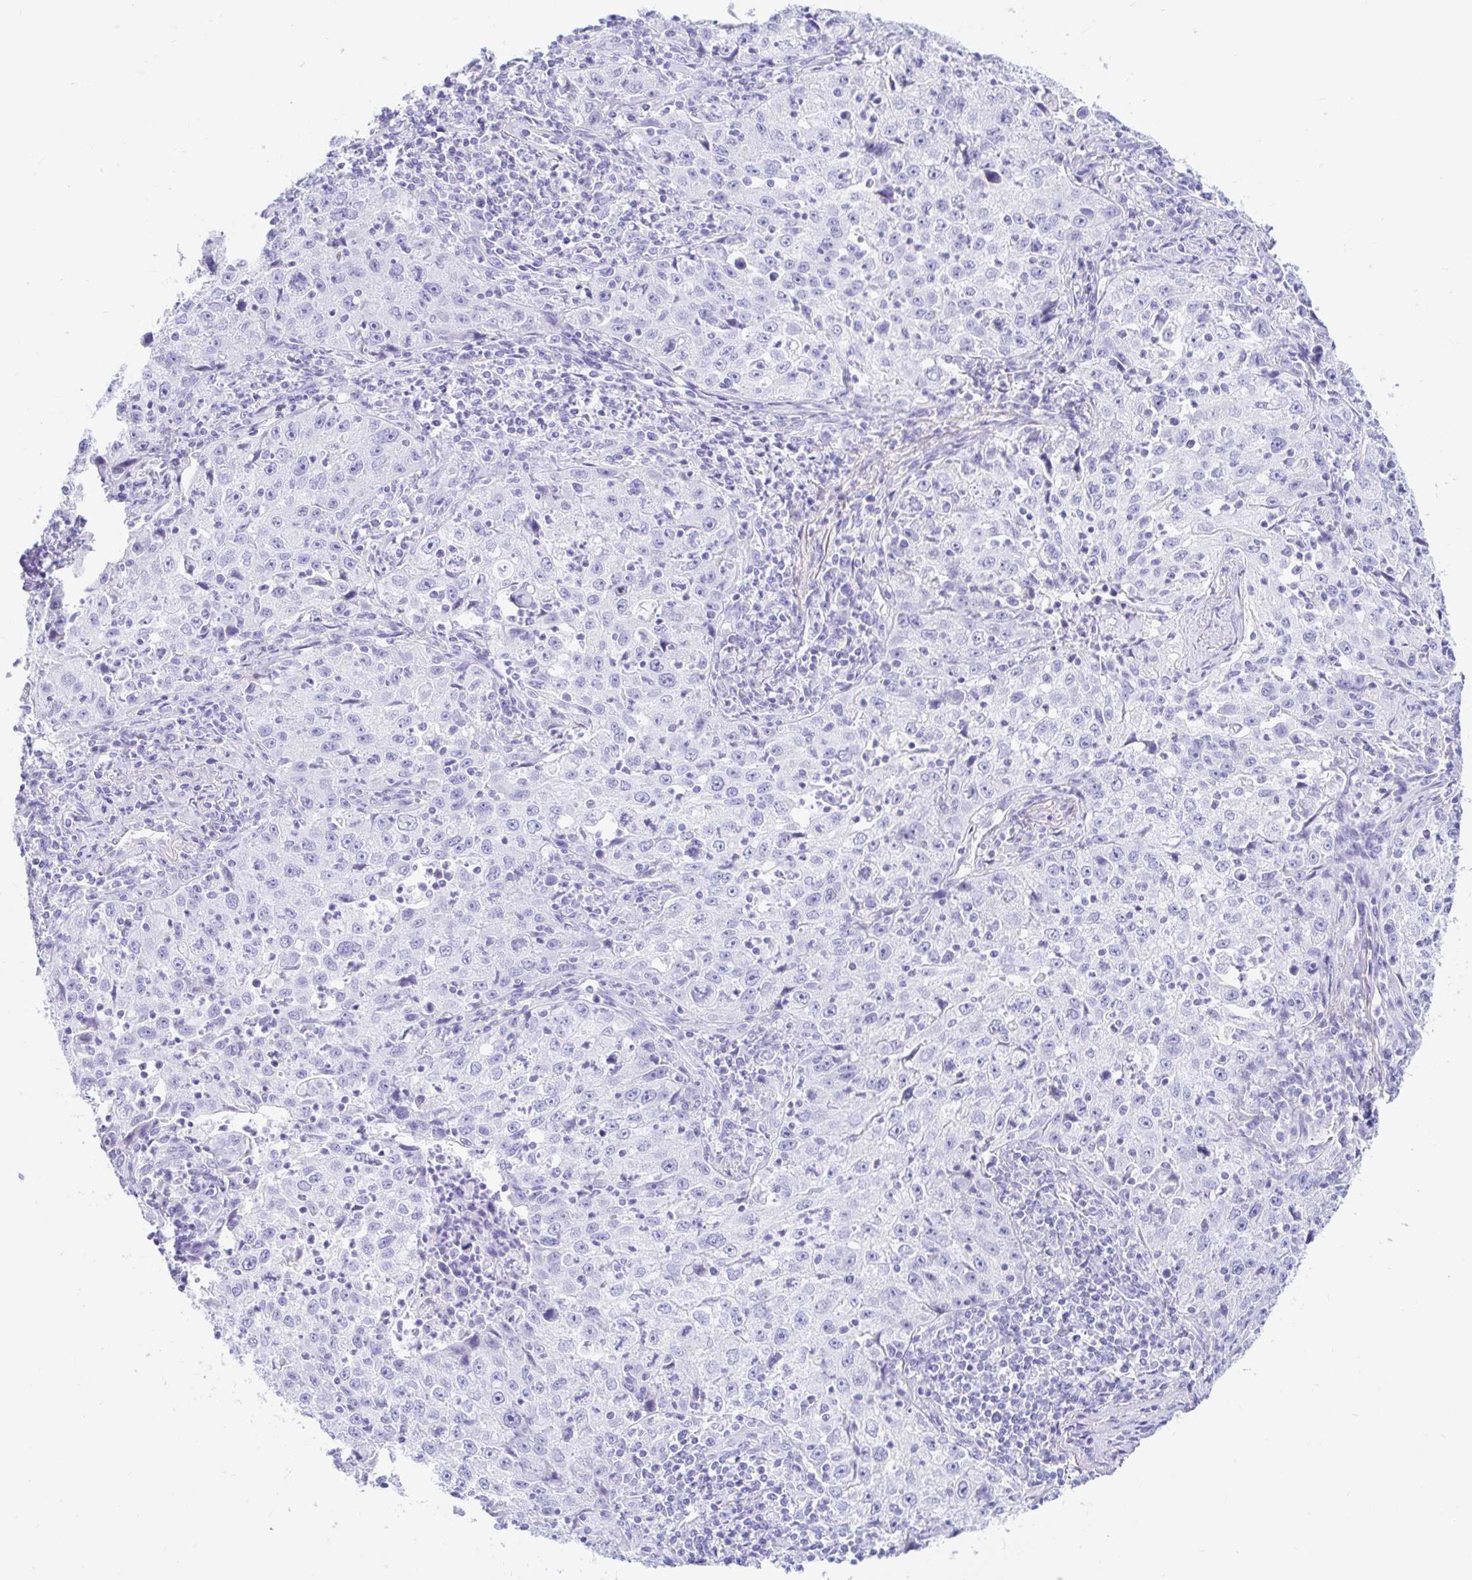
{"staining": {"intensity": "negative", "quantity": "none", "location": "none"}, "tissue": "lung cancer", "cell_type": "Tumor cells", "image_type": "cancer", "snomed": [{"axis": "morphology", "description": "Squamous cell carcinoma, NOS"}, {"axis": "topography", "description": "Lung"}], "caption": "Immunohistochemical staining of lung cancer shows no significant expression in tumor cells.", "gene": "PPP1R1B", "patient": {"sex": "male", "age": 71}}